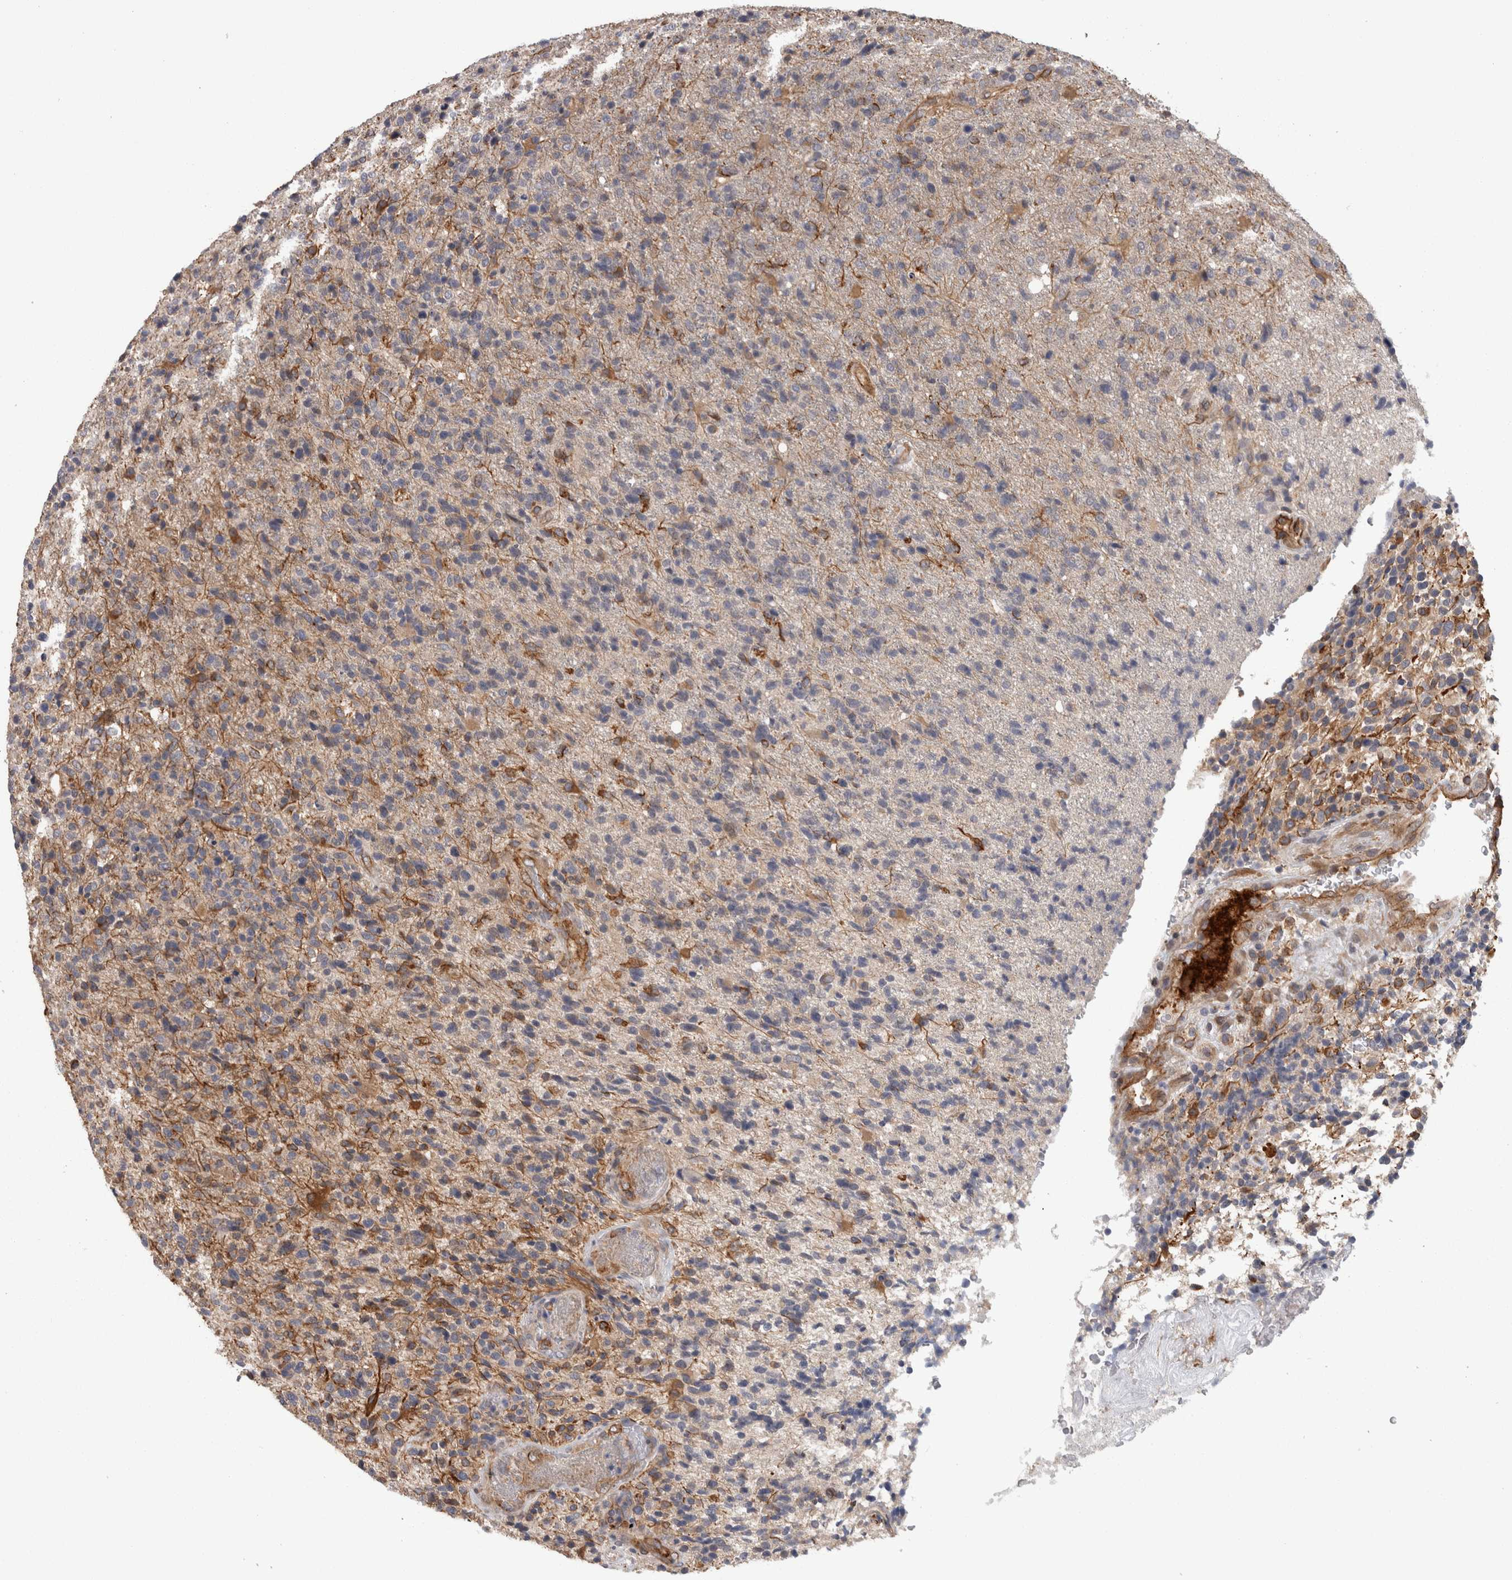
{"staining": {"intensity": "moderate", "quantity": "<25%", "location": "cytoplasmic/membranous"}, "tissue": "glioma", "cell_type": "Tumor cells", "image_type": "cancer", "snomed": [{"axis": "morphology", "description": "Glioma, malignant, High grade"}, {"axis": "topography", "description": "Brain"}], "caption": "Immunohistochemical staining of human glioma exhibits moderate cytoplasmic/membranous protein expression in approximately <25% of tumor cells.", "gene": "RMDN1", "patient": {"sex": "male", "age": 72}}